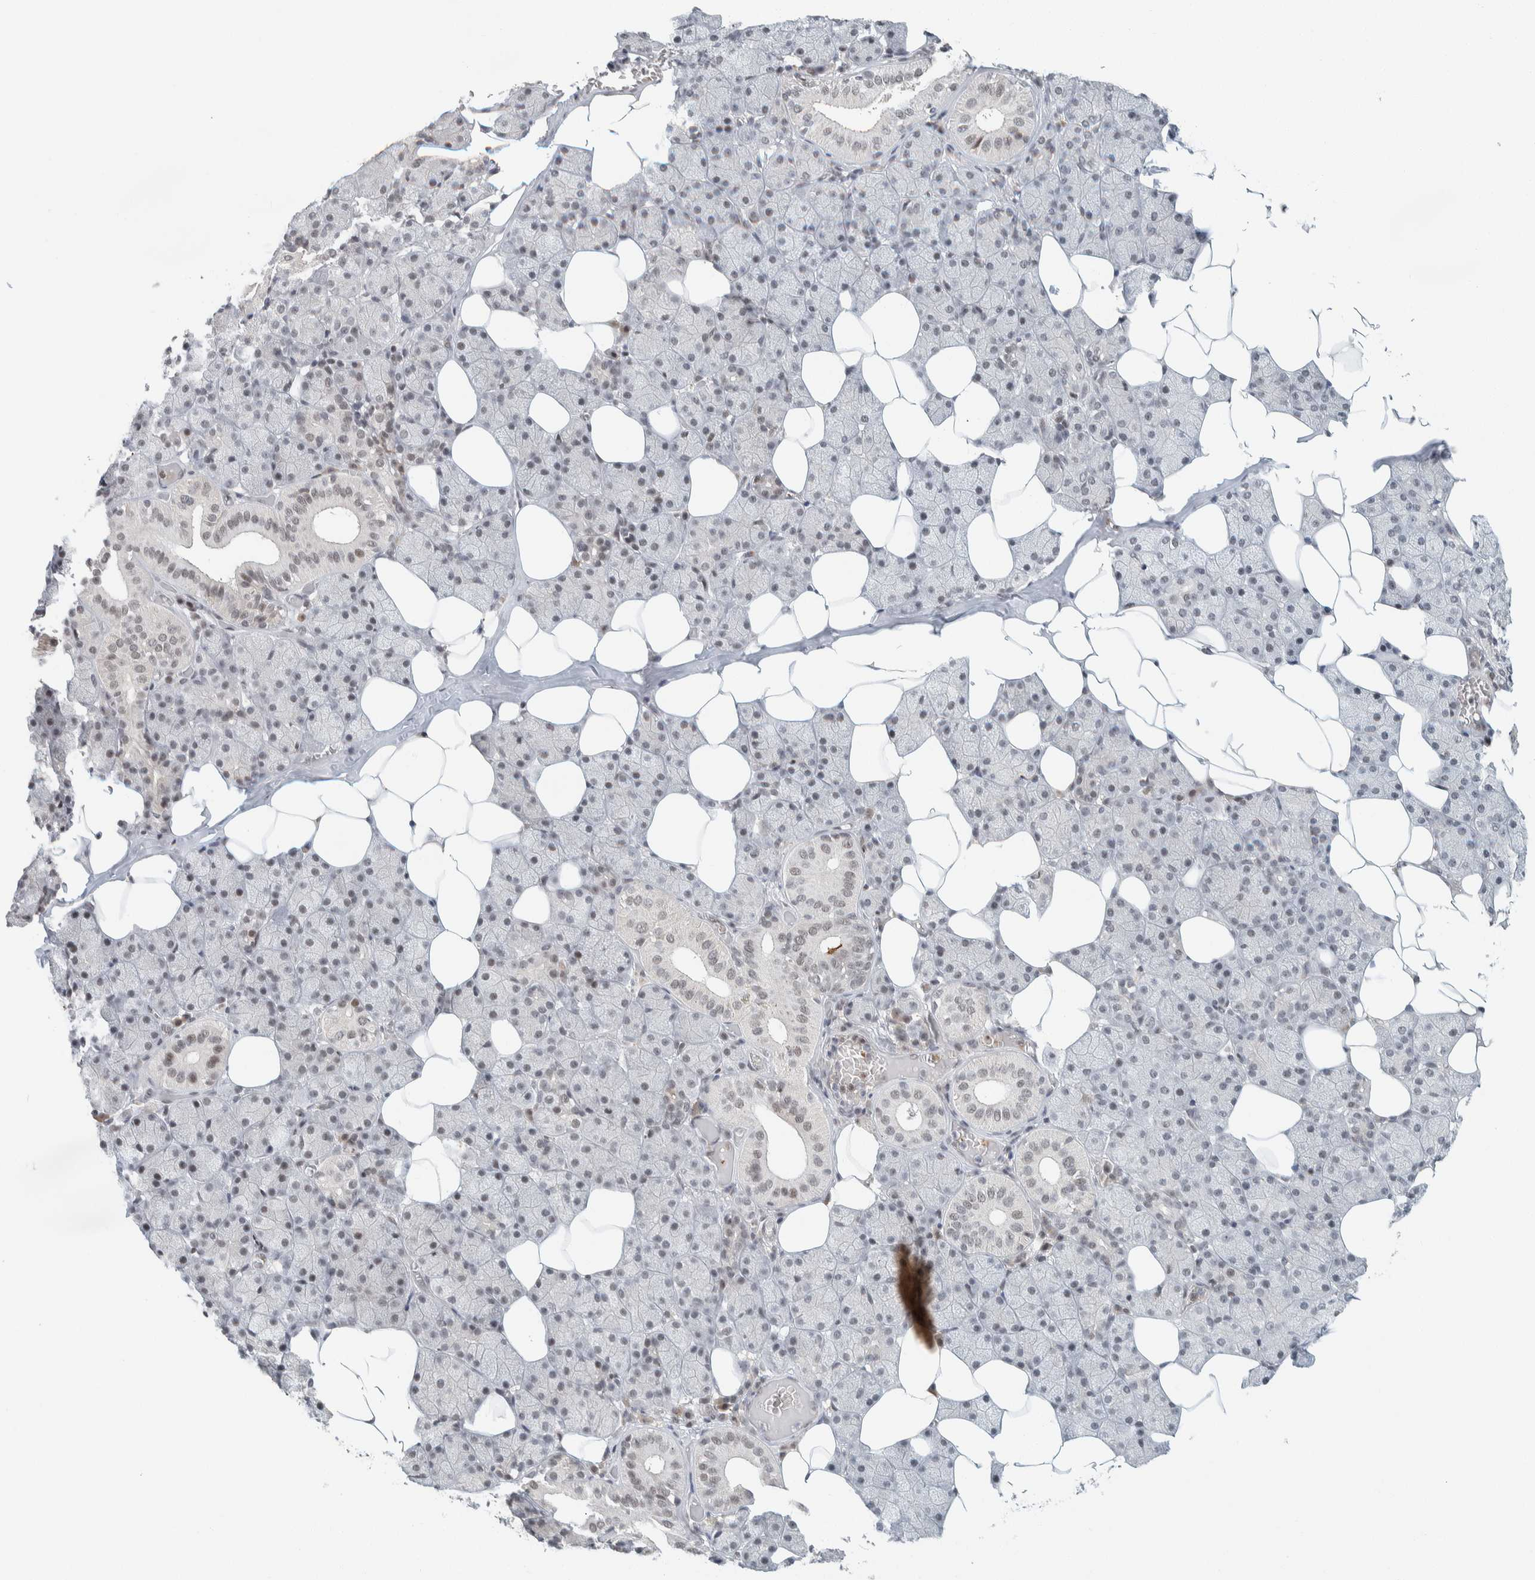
{"staining": {"intensity": "weak", "quantity": "25%-75%", "location": "nuclear"}, "tissue": "salivary gland", "cell_type": "Glandular cells", "image_type": "normal", "snomed": [{"axis": "morphology", "description": "Normal tissue, NOS"}, {"axis": "topography", "description": "Salivary gland"}], "caption": "Immunohistochemical staining of normal salivary gland displays low levels of weak nuclear expression in about 25%-75% of glandular cells. (DAB IHC with brightfield microscopy, high magnification).", "gene": "ZBTB2", "patient": {"sex": "female", "age": 33}}